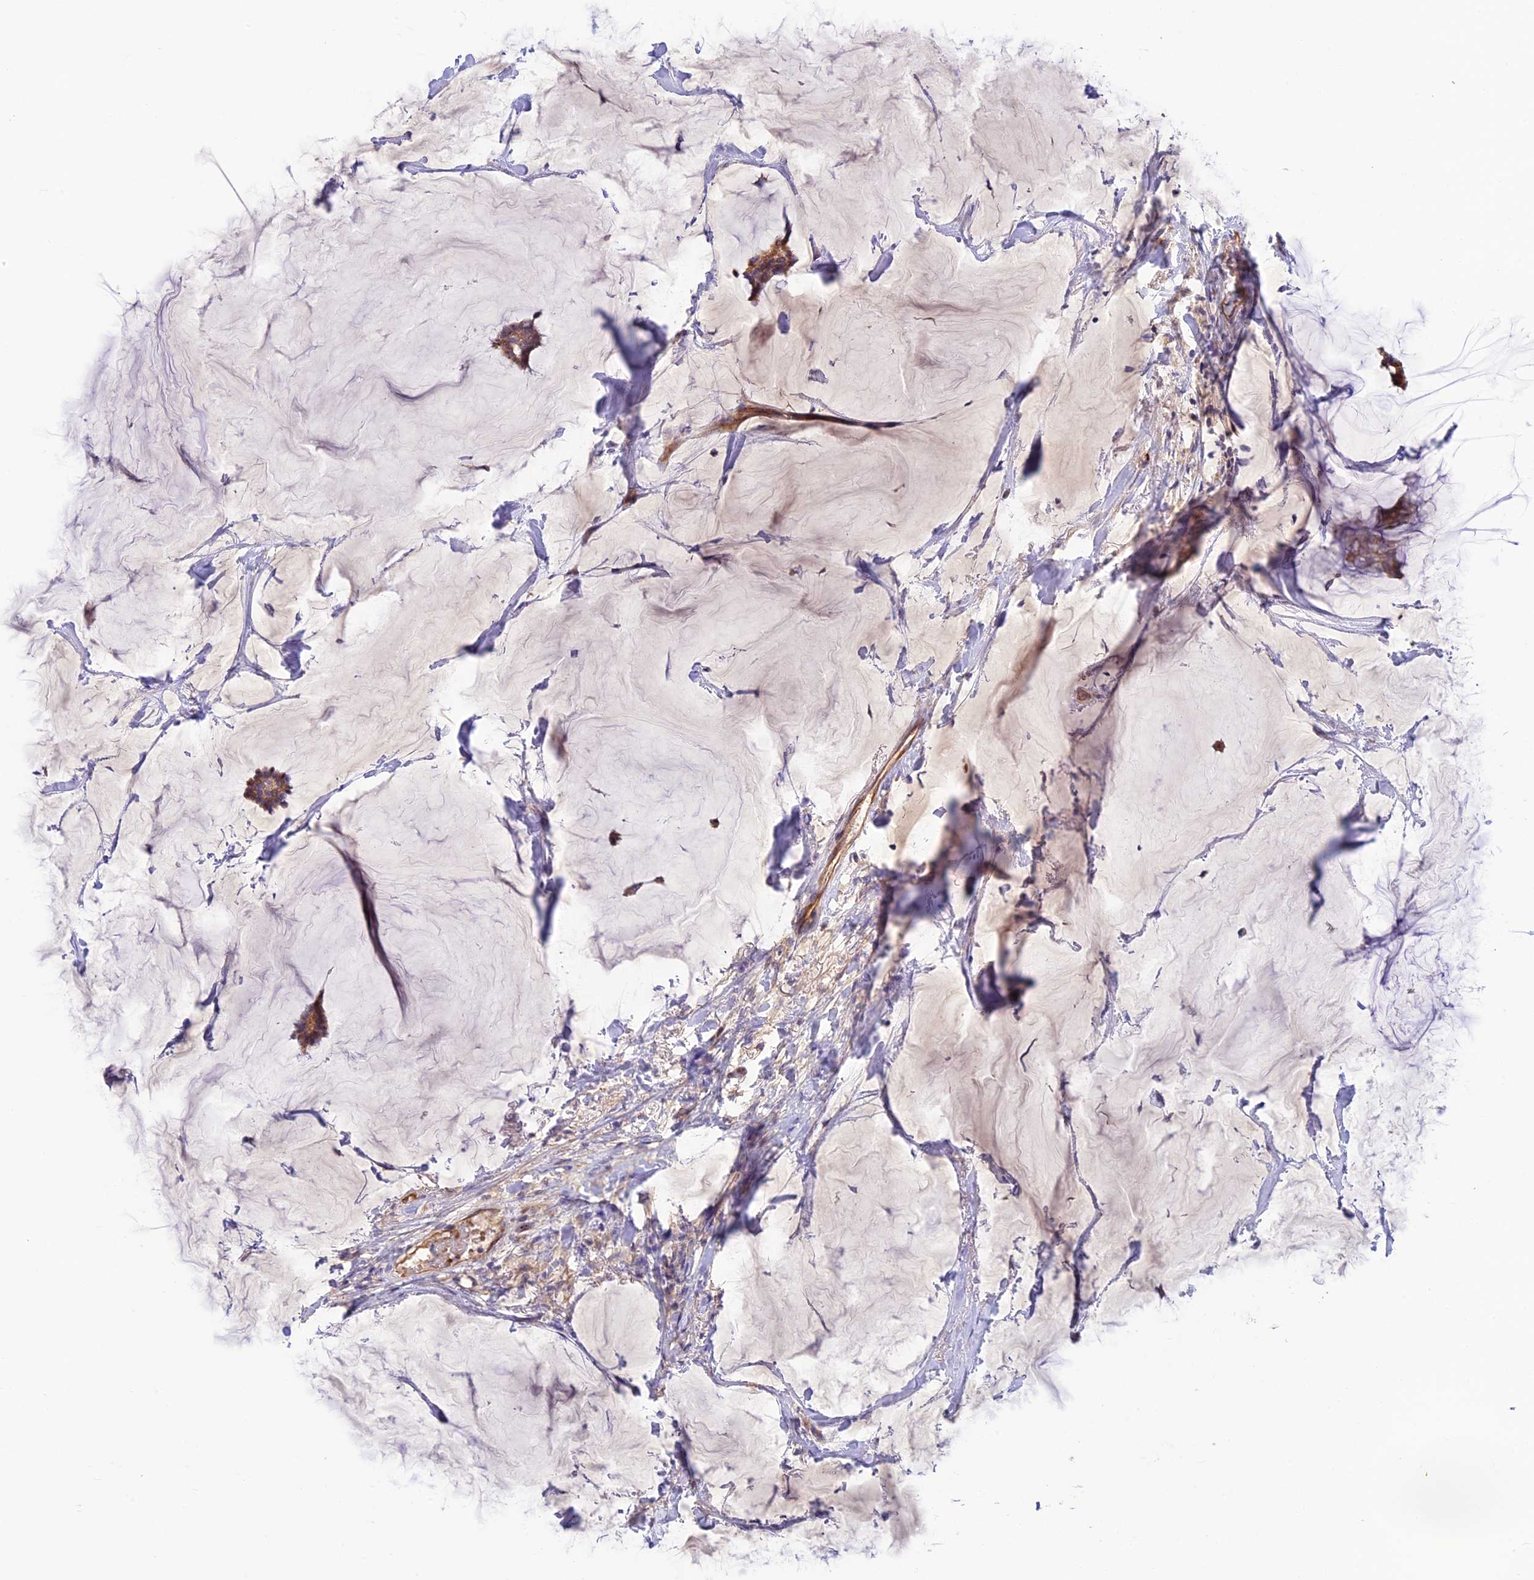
{"staining": {"intensity": "moderate", "quantity": ">75%", "location": "cytoplasmic/membranous"}, "tissue": "breast cancer", "cell_type": "Tumor cells", "image_type": "cancer", "snomed": [{"axis": "morphology", "description": "Duct carcinoma"}, {"axis": "topography", "description": "Breast"}], "caption": "This is a histology image of immunohistochemistry staining of infiltrating ductal carcinoma (breast), which shows moderate expression in the cytoplasmic/membranous of tumor cells.", "gene": "DUS3L", "patient": {"sex": "female", "age": 93}}